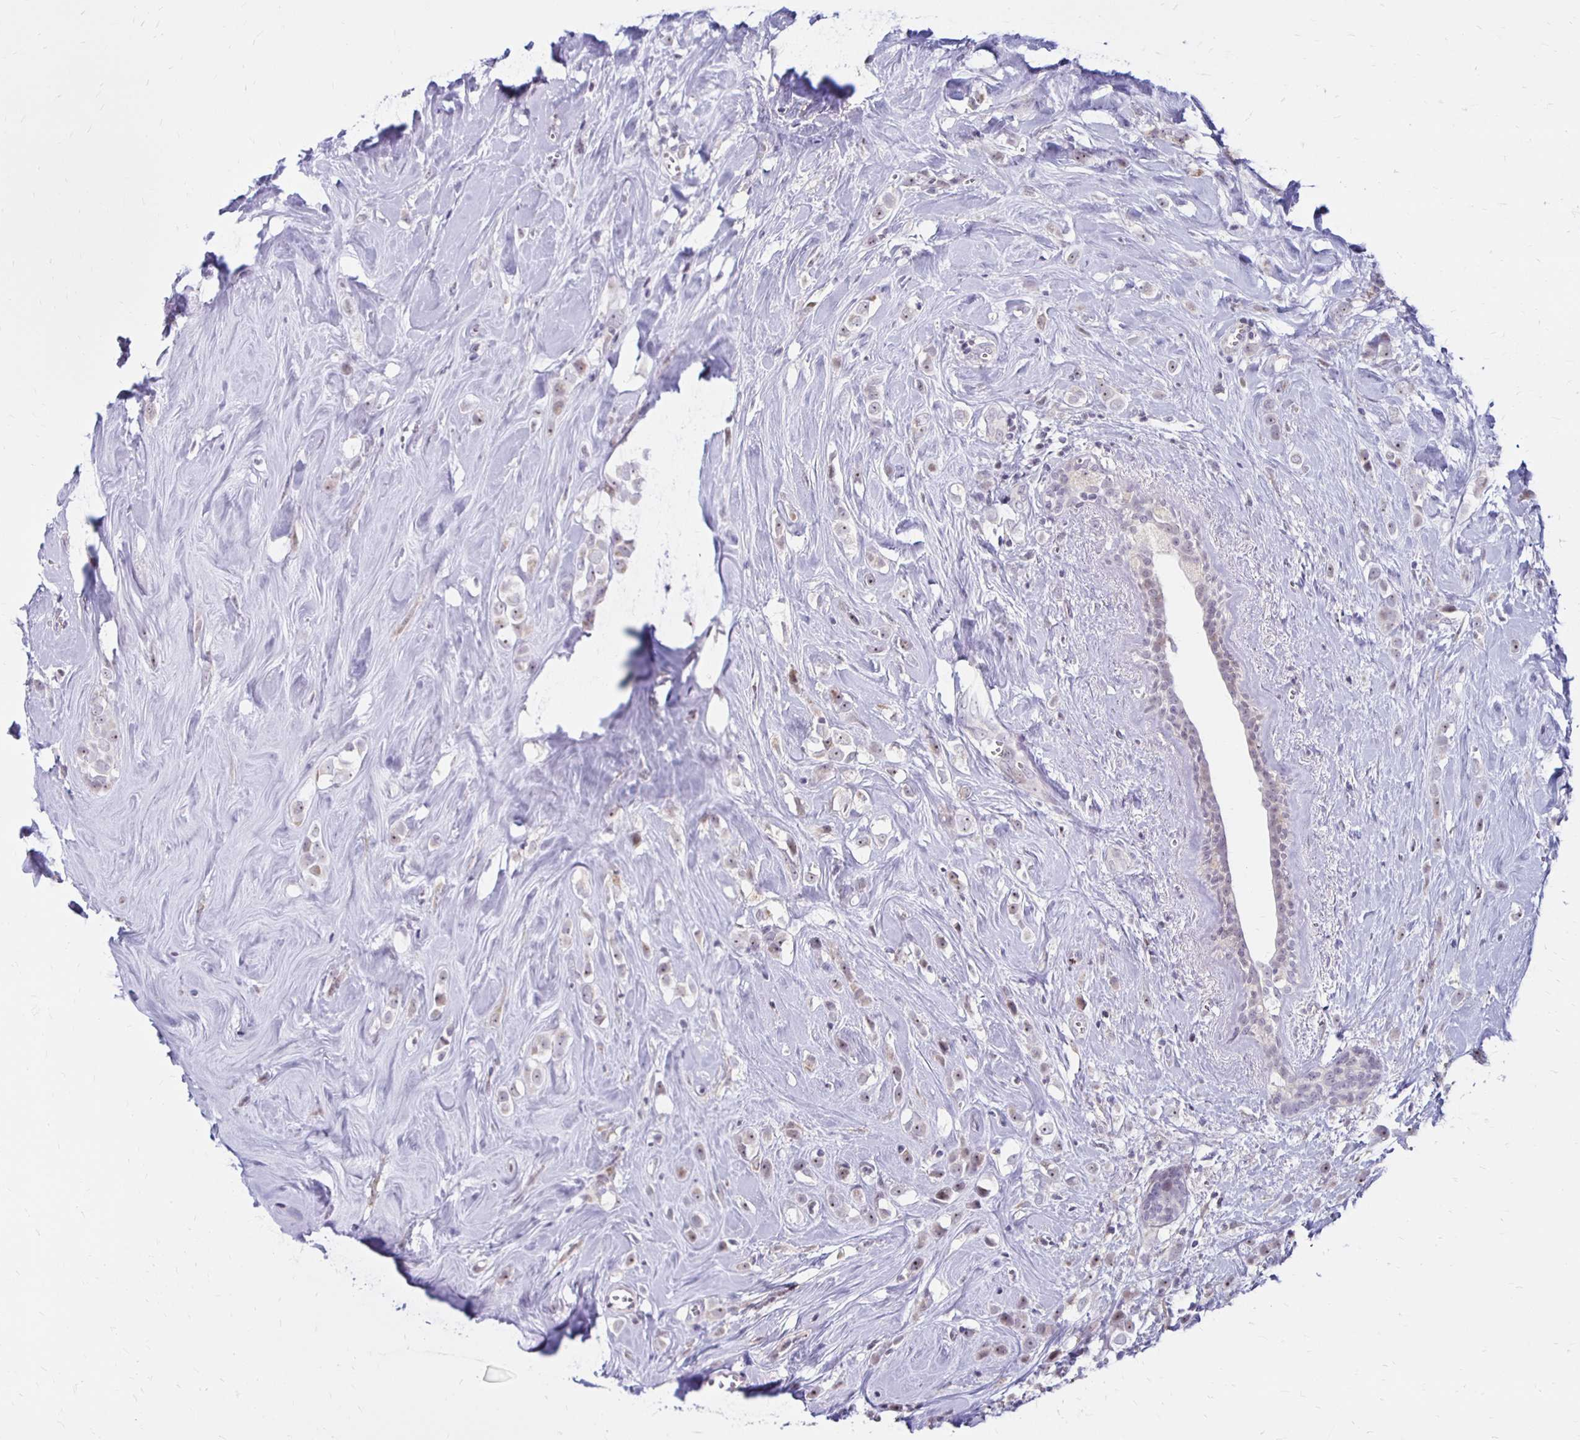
{"staining": {"intensity": "weak", "quantity": "25%-75%", "location": "nuclear"}, "tissue": "breast cancer", "cell_type": "Tumor cells", "image_type": "cancer", "snomed": [{"axis": "morphology", "description": "Duct carcinoma"}, {"axis": "topography", "description": "Breast"}], "caption": "An immunohistochemistry (IHC) photomicrograph of neoplastic tissue is shown. Protein staining in brown labels weak nuclear positivity in breast invasive ductal carcinoma within tumor cells.", "gene": "DAGLA", "patient": {"sex": "female", "age": 80}}